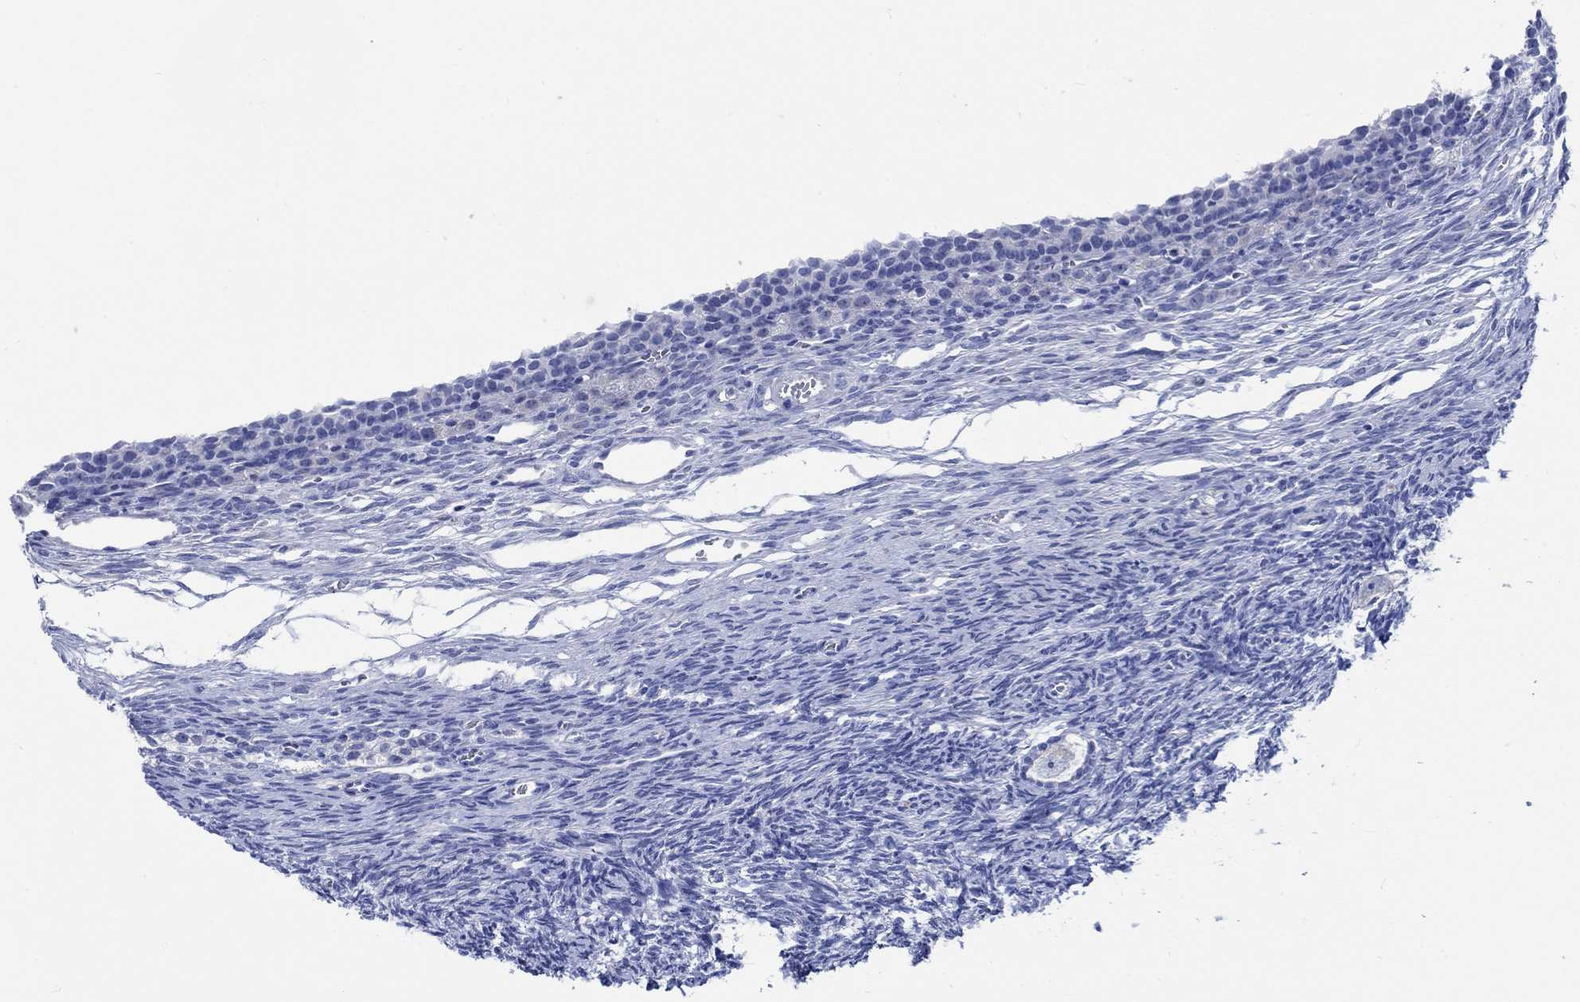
{"staining": {"intensity": "negative", "quantity": "none", "location": "none"}, "tissue": "ovary", "cell_type": "Follicle cells", "image_type": "normal", "snomed": [{"axis": "morphology", "description": "Normal tissue, NOS"}, {"axis": "topography", "description": "Ovary"}], "caption": "High magnification brightfield microscopy of benign ovary stained with DAB (3,3'-diaminobenzidine) (brown) and counterstained with hematoxylin (blue): follicle cells show no significant expression.", "gene": "PTPRN2", "patient": {"sex": "female", "age": 27}}